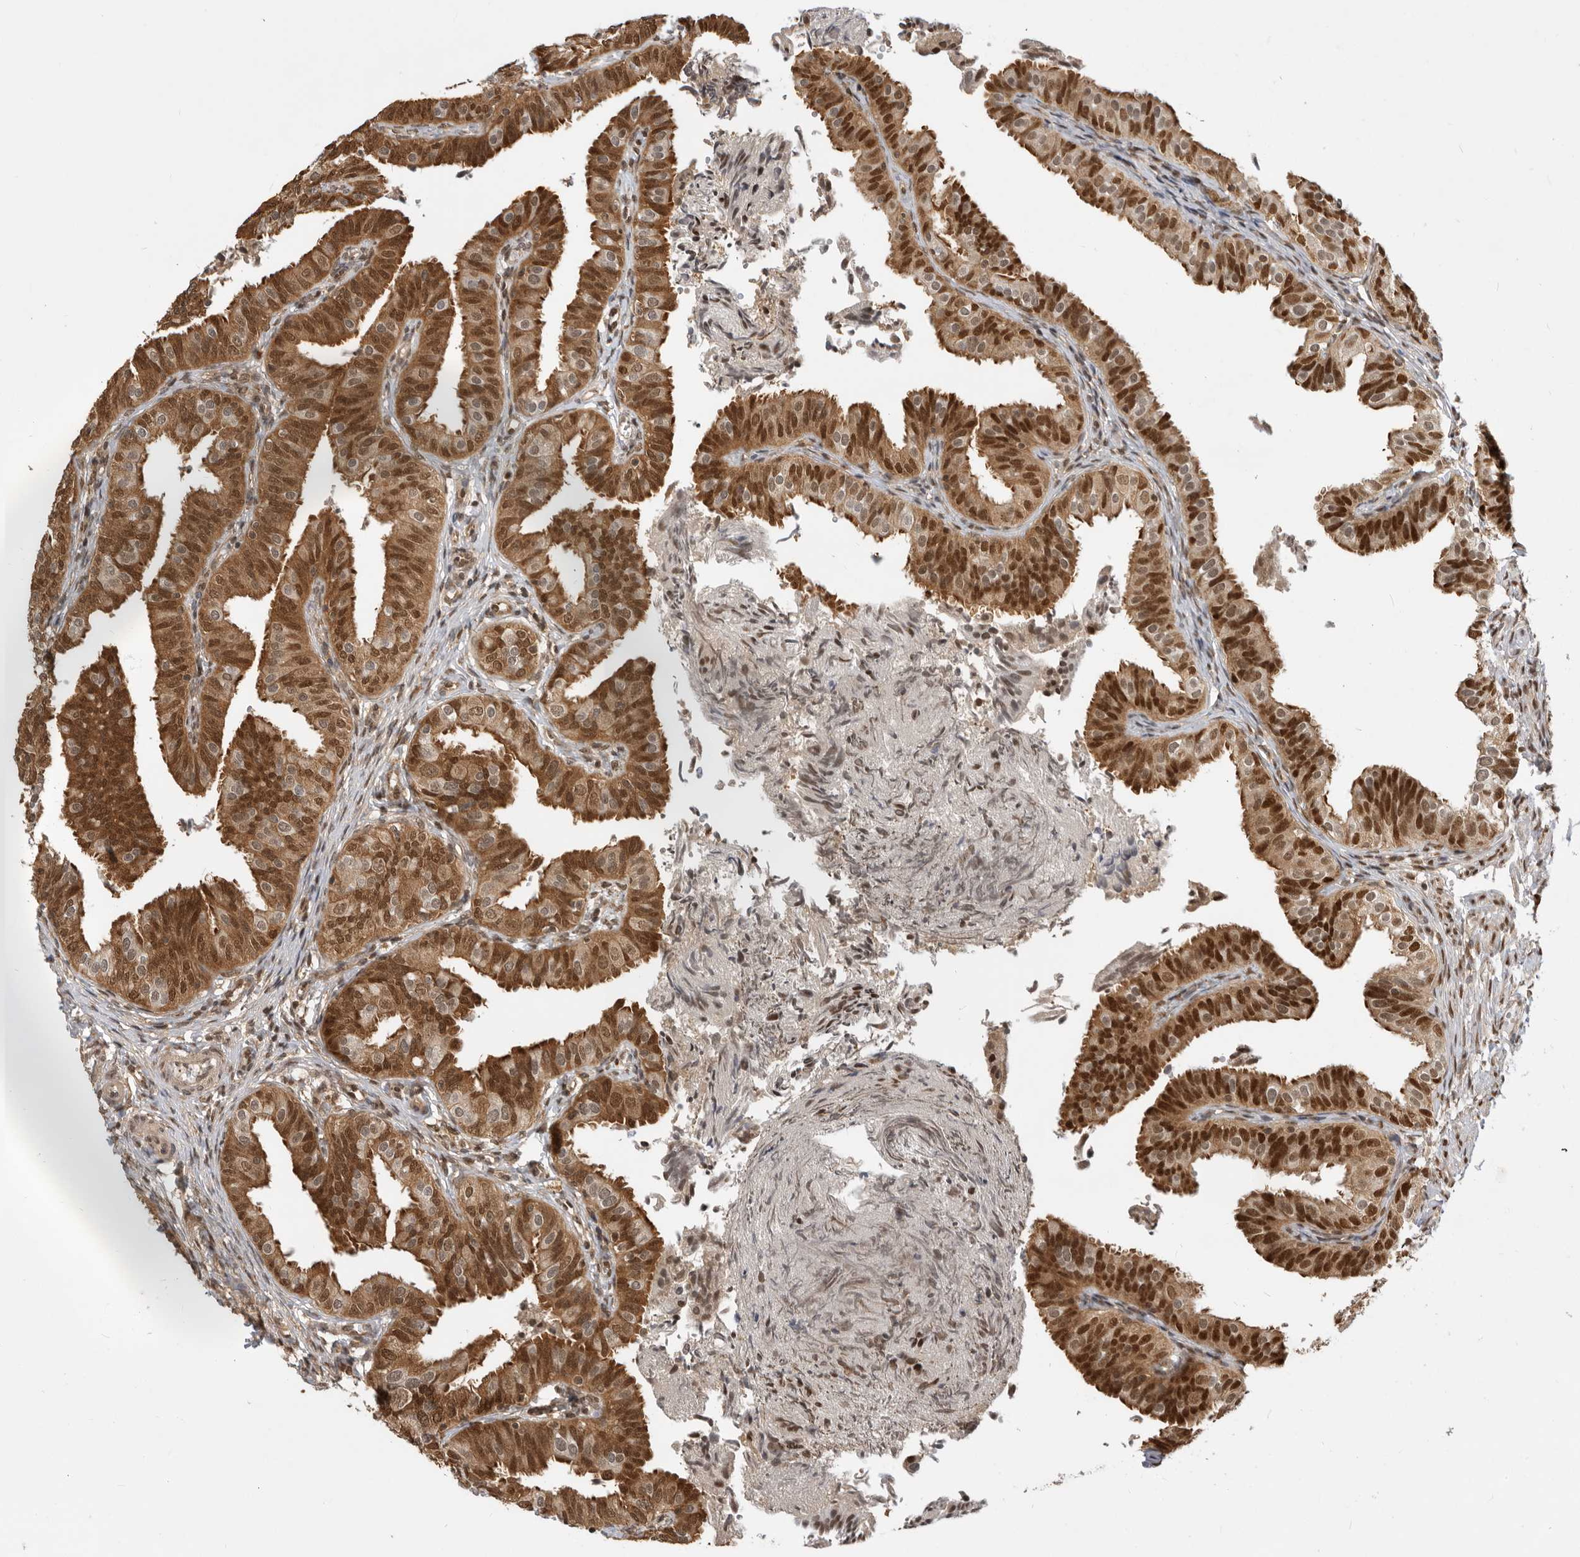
{"staining": {"intensity": "strong", "quantity": ">75%", "location": "cytoplasmic/membranous,nuclear"}, "tissue": "fallopian tube", "cell_type": "Glandular cells", "image_type": "normal", "snomed": [{"axis": "morphology", "description": "Normal tissue, NOS"}, {"axis": "topography", "description": "Fallopian tube"}], "caption": "Immunohistochemistry (IHC) of benign fallopian tube demonstrates high levels of strong cytoplasmic/membranous,nuclear positivity in about >75% of glandular cells.", "gene": "ADPRS", "patient": {"sex": "female", "age": 35}}